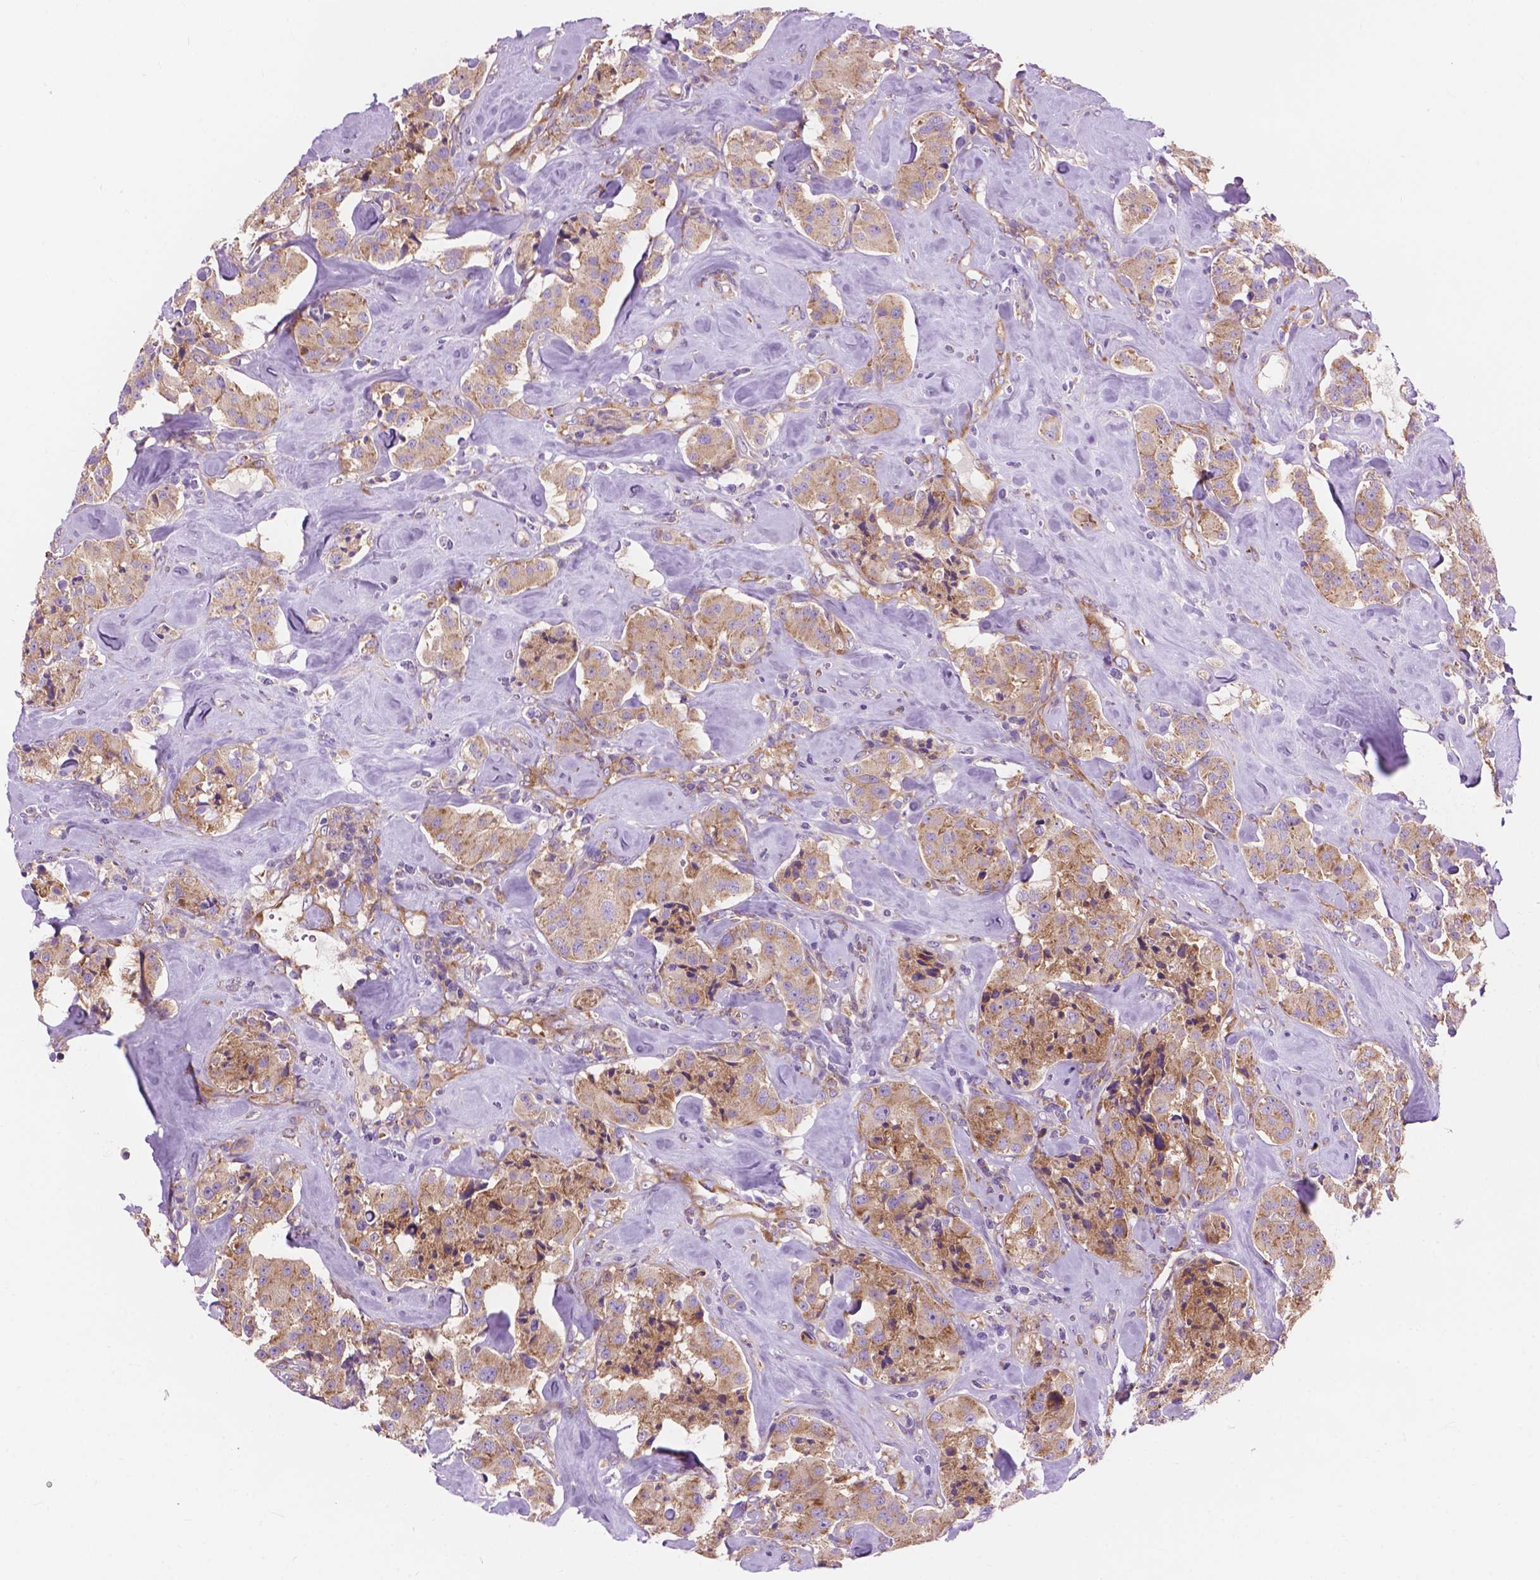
{"staining": {"intensity": "weak", "quantity": ">75%", "location": "cytoplasmic/membranous"}, "tissue": "carcinoid", "cell_type": "Tumor cells", "image_type": "cancer", "snomed": [{"axis": "morphology", "description": "Carcinoid, malignant, NOS"}, {"axis": "topography", "description": "Pancreas"}], "caption": "IHC of human malignant carcinoid shows low levels of weak cytoplasmic/membranous positivity in approximately >75% of tumor cells. Nuclei are stained in blue.", "gene": "RPL37A", "patient": {"sex": "male", "age": 41}}